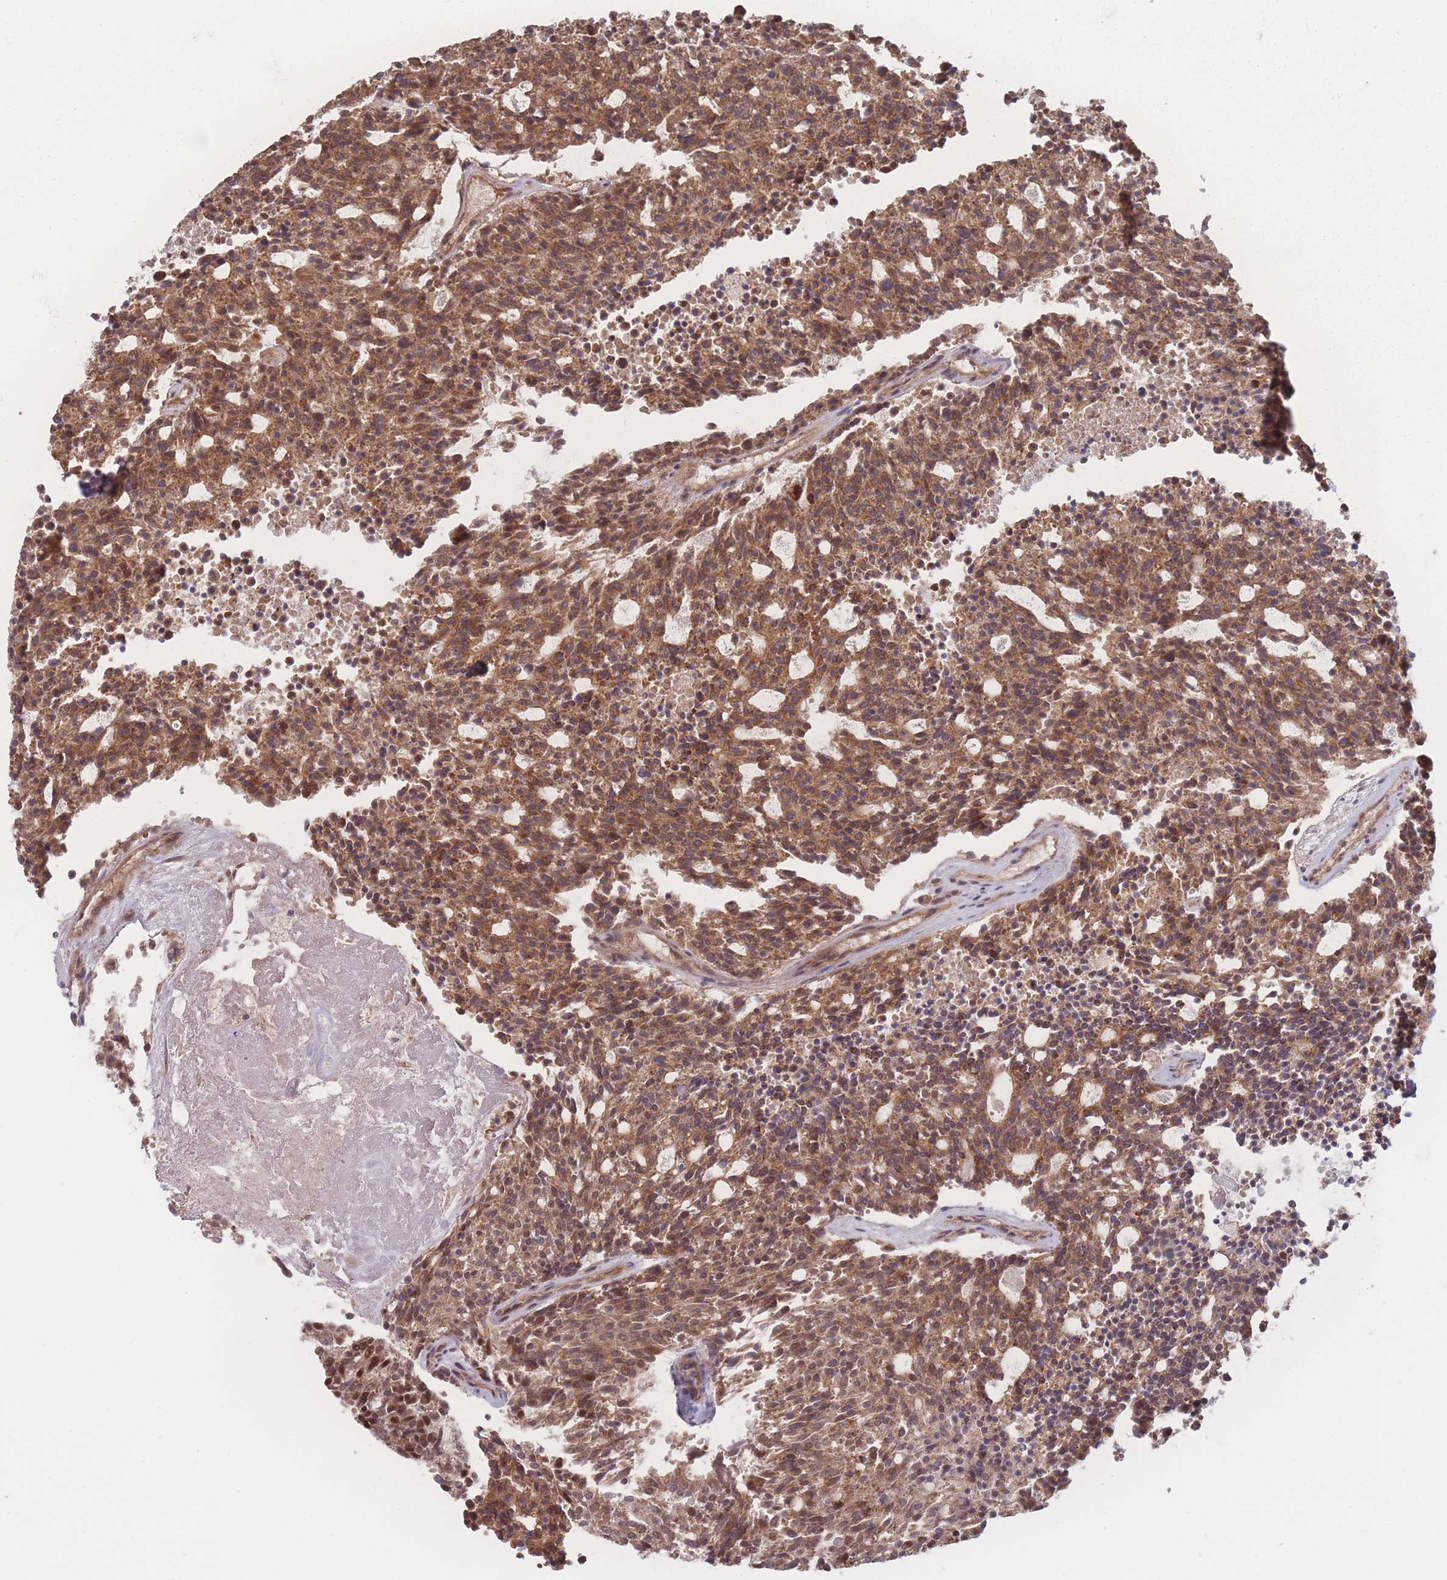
{"staining": {"intensity": "moderate", "quantity": ">75%", "location": "cytoplasmic/membranous"}, "tissue": "carcinoid", "cell_type": "Tumor cells", "image_type": "cancer", "snomed": [{"axis": "morphology", "description": "Carcinoid, malignant, NOS"}, {"axis": "topography", "description": "Pancreas"}], "caption": "A medium amount of moderate cytoplasmic/membranous expression is present in about >75% of tumor cells in carcinoid (malignant) tissue.", "gene": "RPS18", "patient": {"sex": "female", "age": 54}}